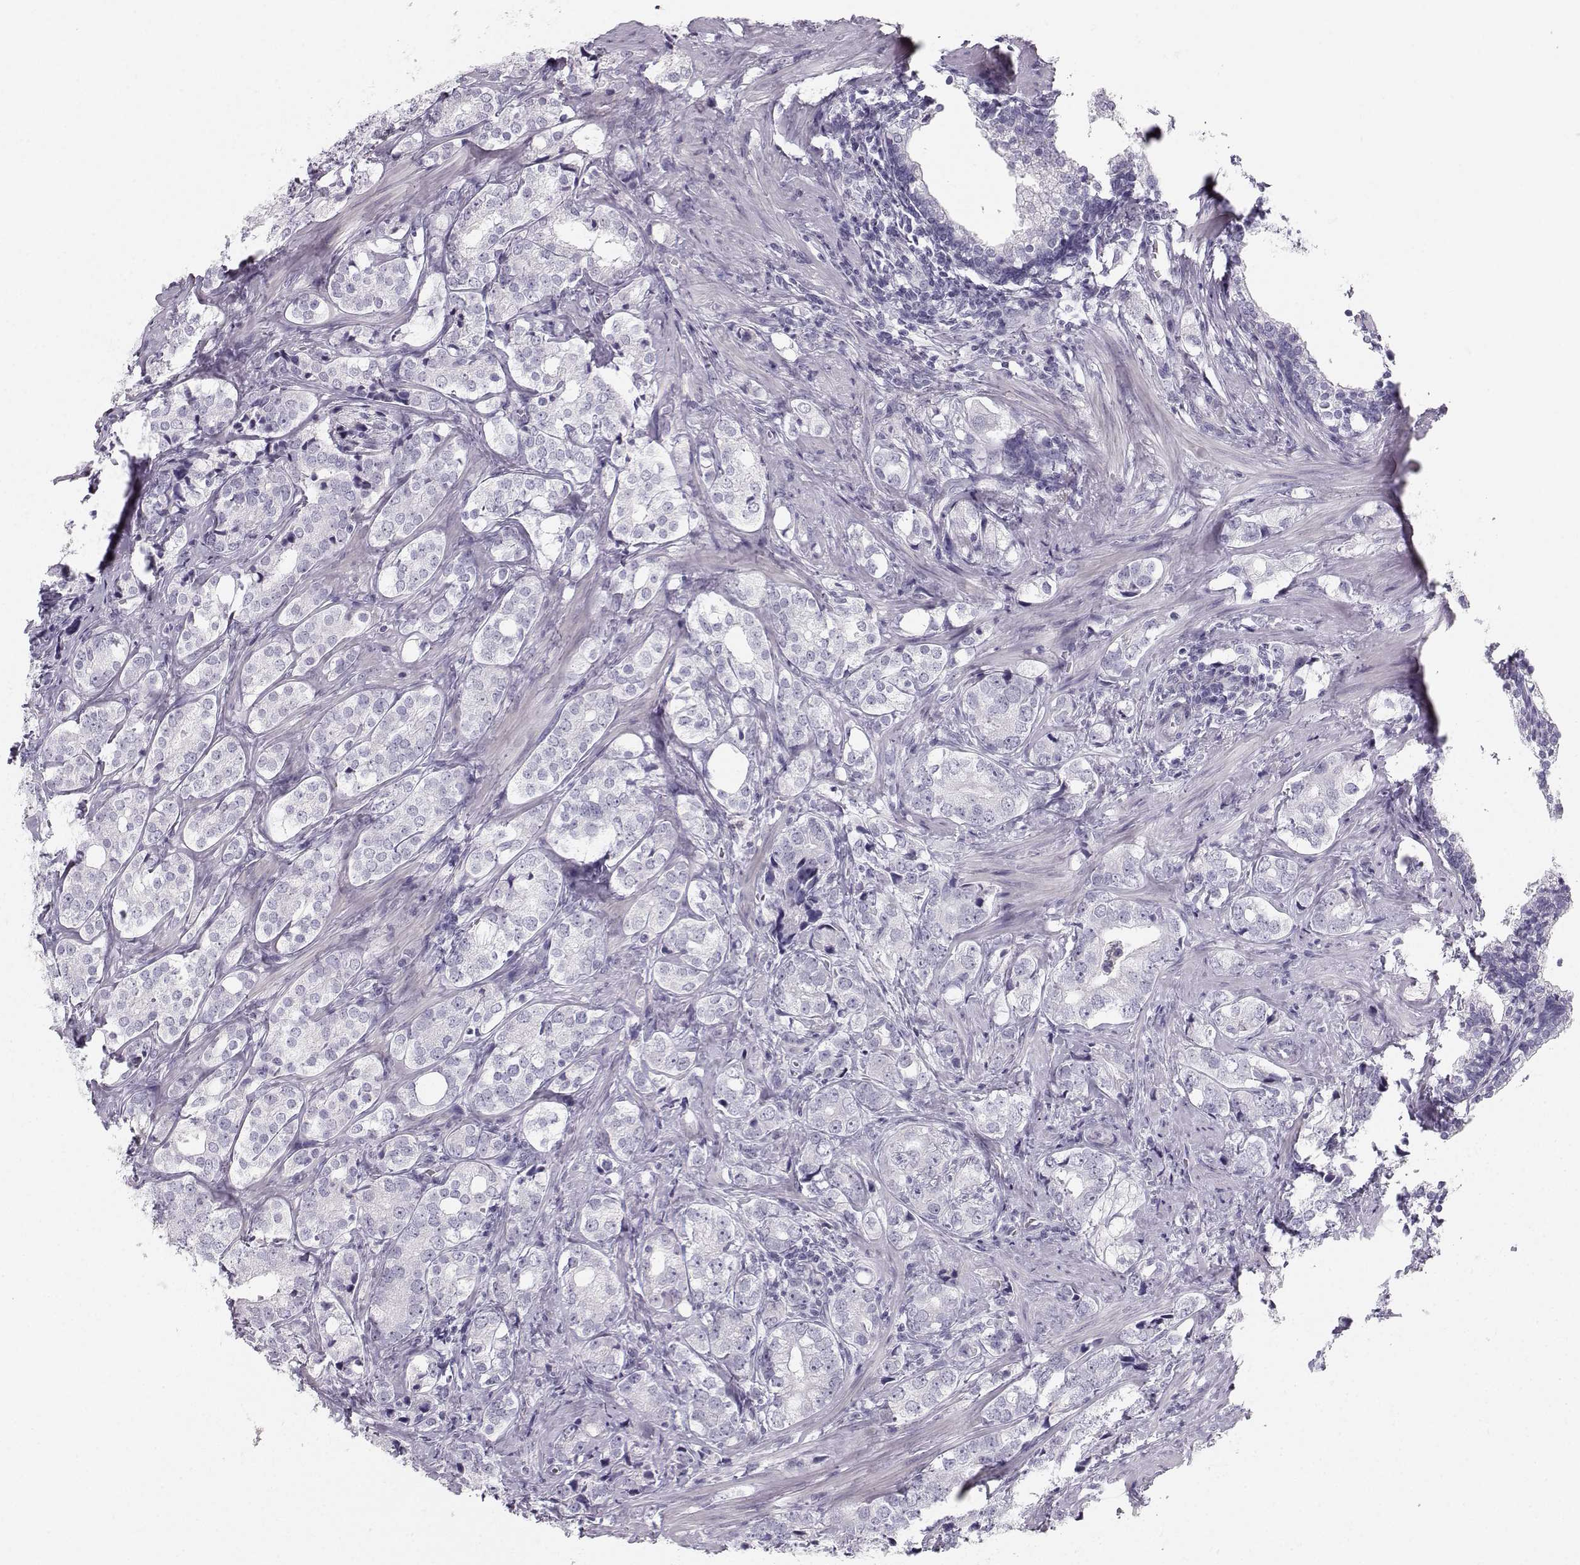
{"staining": {"intensity": "negative", "quantity": "none", "location": "none"}, "tissue": "prostate cancer", "cell_type": "Tumor cells", "image_type": "cancer", "snomed": [{"axis": "morphology", "description": "Adenocarcinoma, NOS"}, {"axis": "topography", "description": "Prostate and seminal vesicle, NOS"}], "caption": "Immunohistochemistry photomicrograph of neoplastic tissue: prostate cancer (adenocarcinoma) stained with DAB (3,3'-diaminobenzidine) shows no significant protein staining in tumor cells.", "gene": "CASR", "patient": {"sex": "male", "age": 63}}